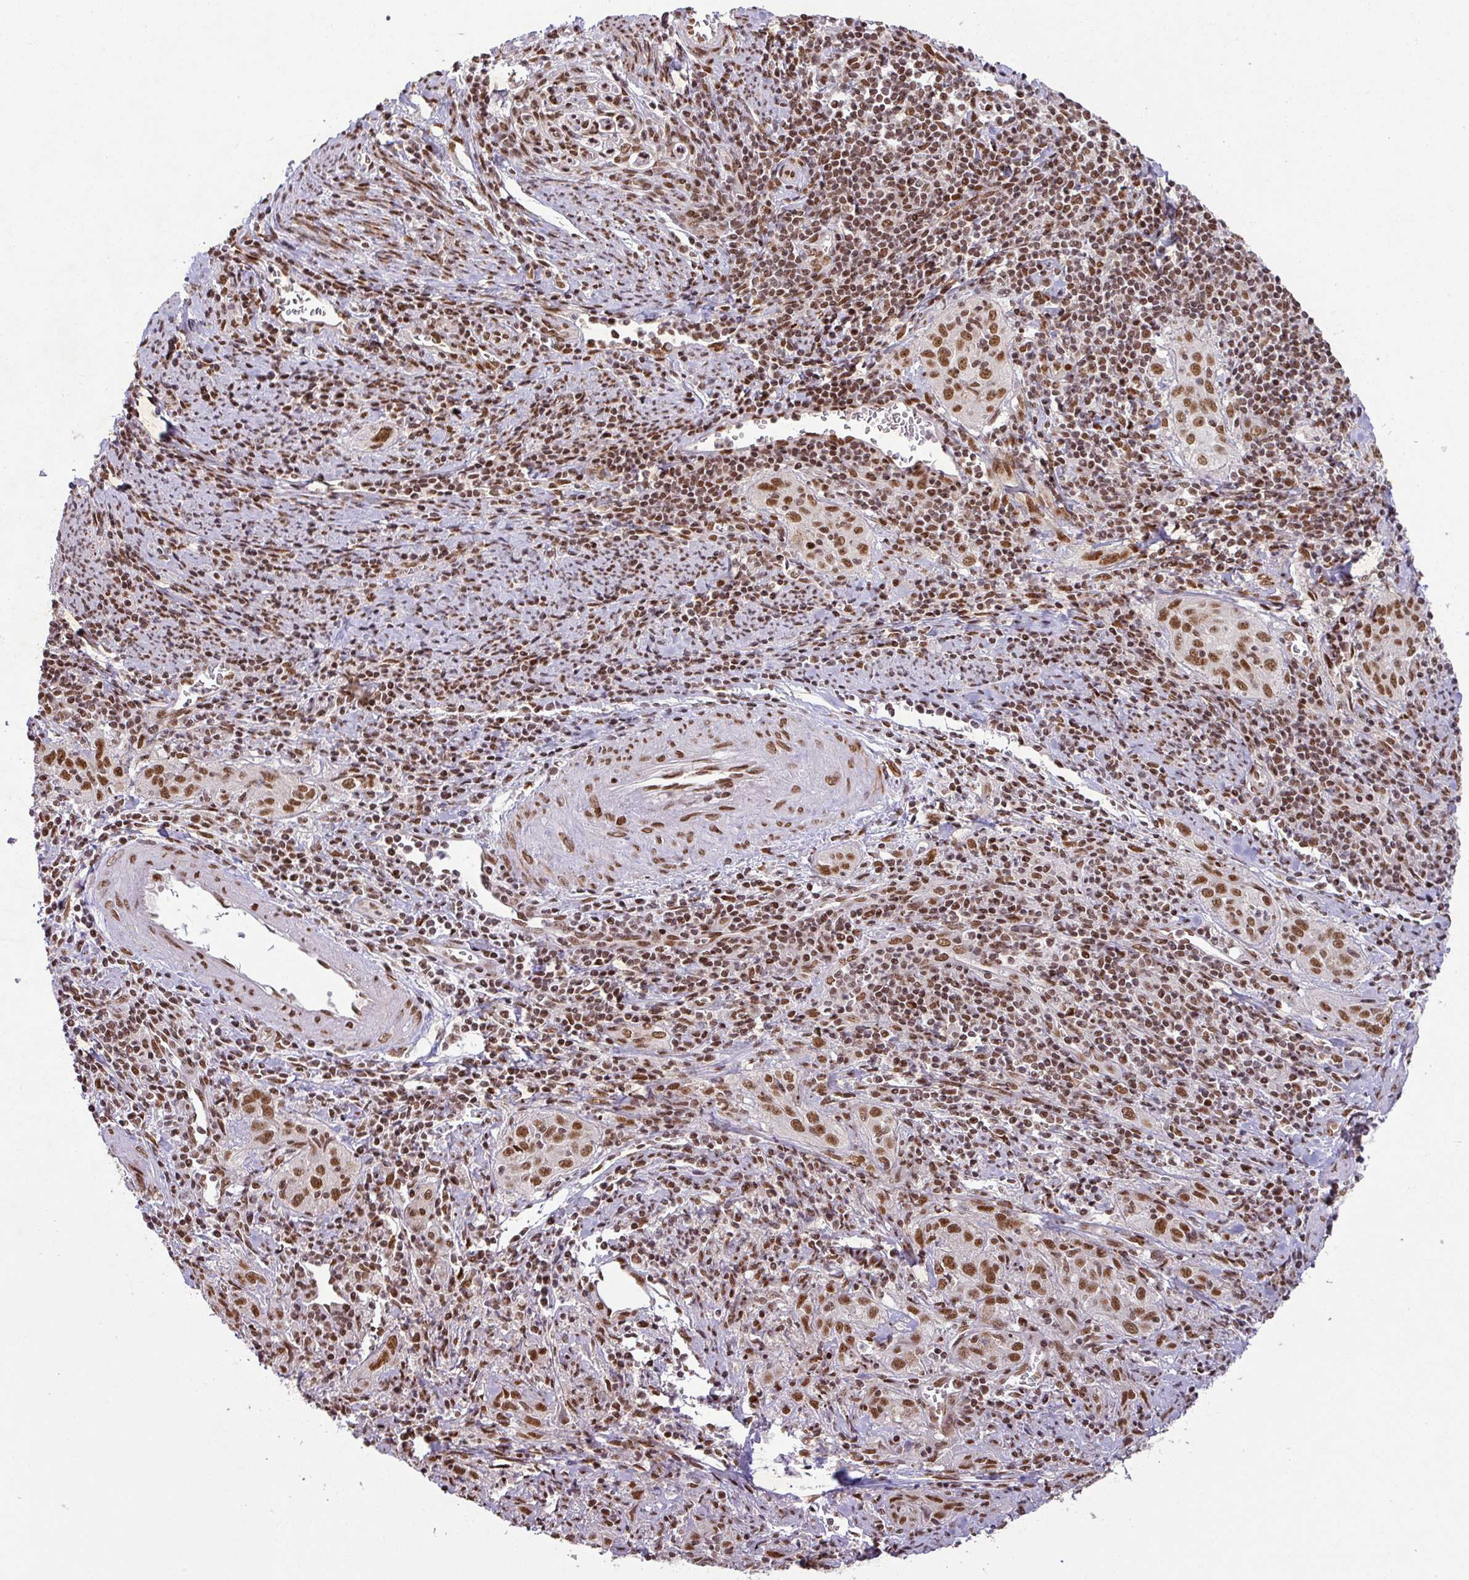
{"staining": {"intensity": "strong", "quantity": ">75%", "location": "nuclear"}, "tissue": "cervical cancer", "cell_type": "Tumor cells", "image_type": "cancer", "snomed": [{"axis": "morphology", "description": "Squamous cell carcinoma, NOS"}, {"axis": "topography", "description": "Cervix"}], "caption": "Squamous cell carcinoma (cervical) stained for a protein exhibits strong nuclear positivity in tumor cells. (Stains: DAB in brown, nuclei in blue, Microscopy: brightfield microscopy at high magnification).", "gene": "SRSF2", "patient": {"sex": "female", "age": 57}}